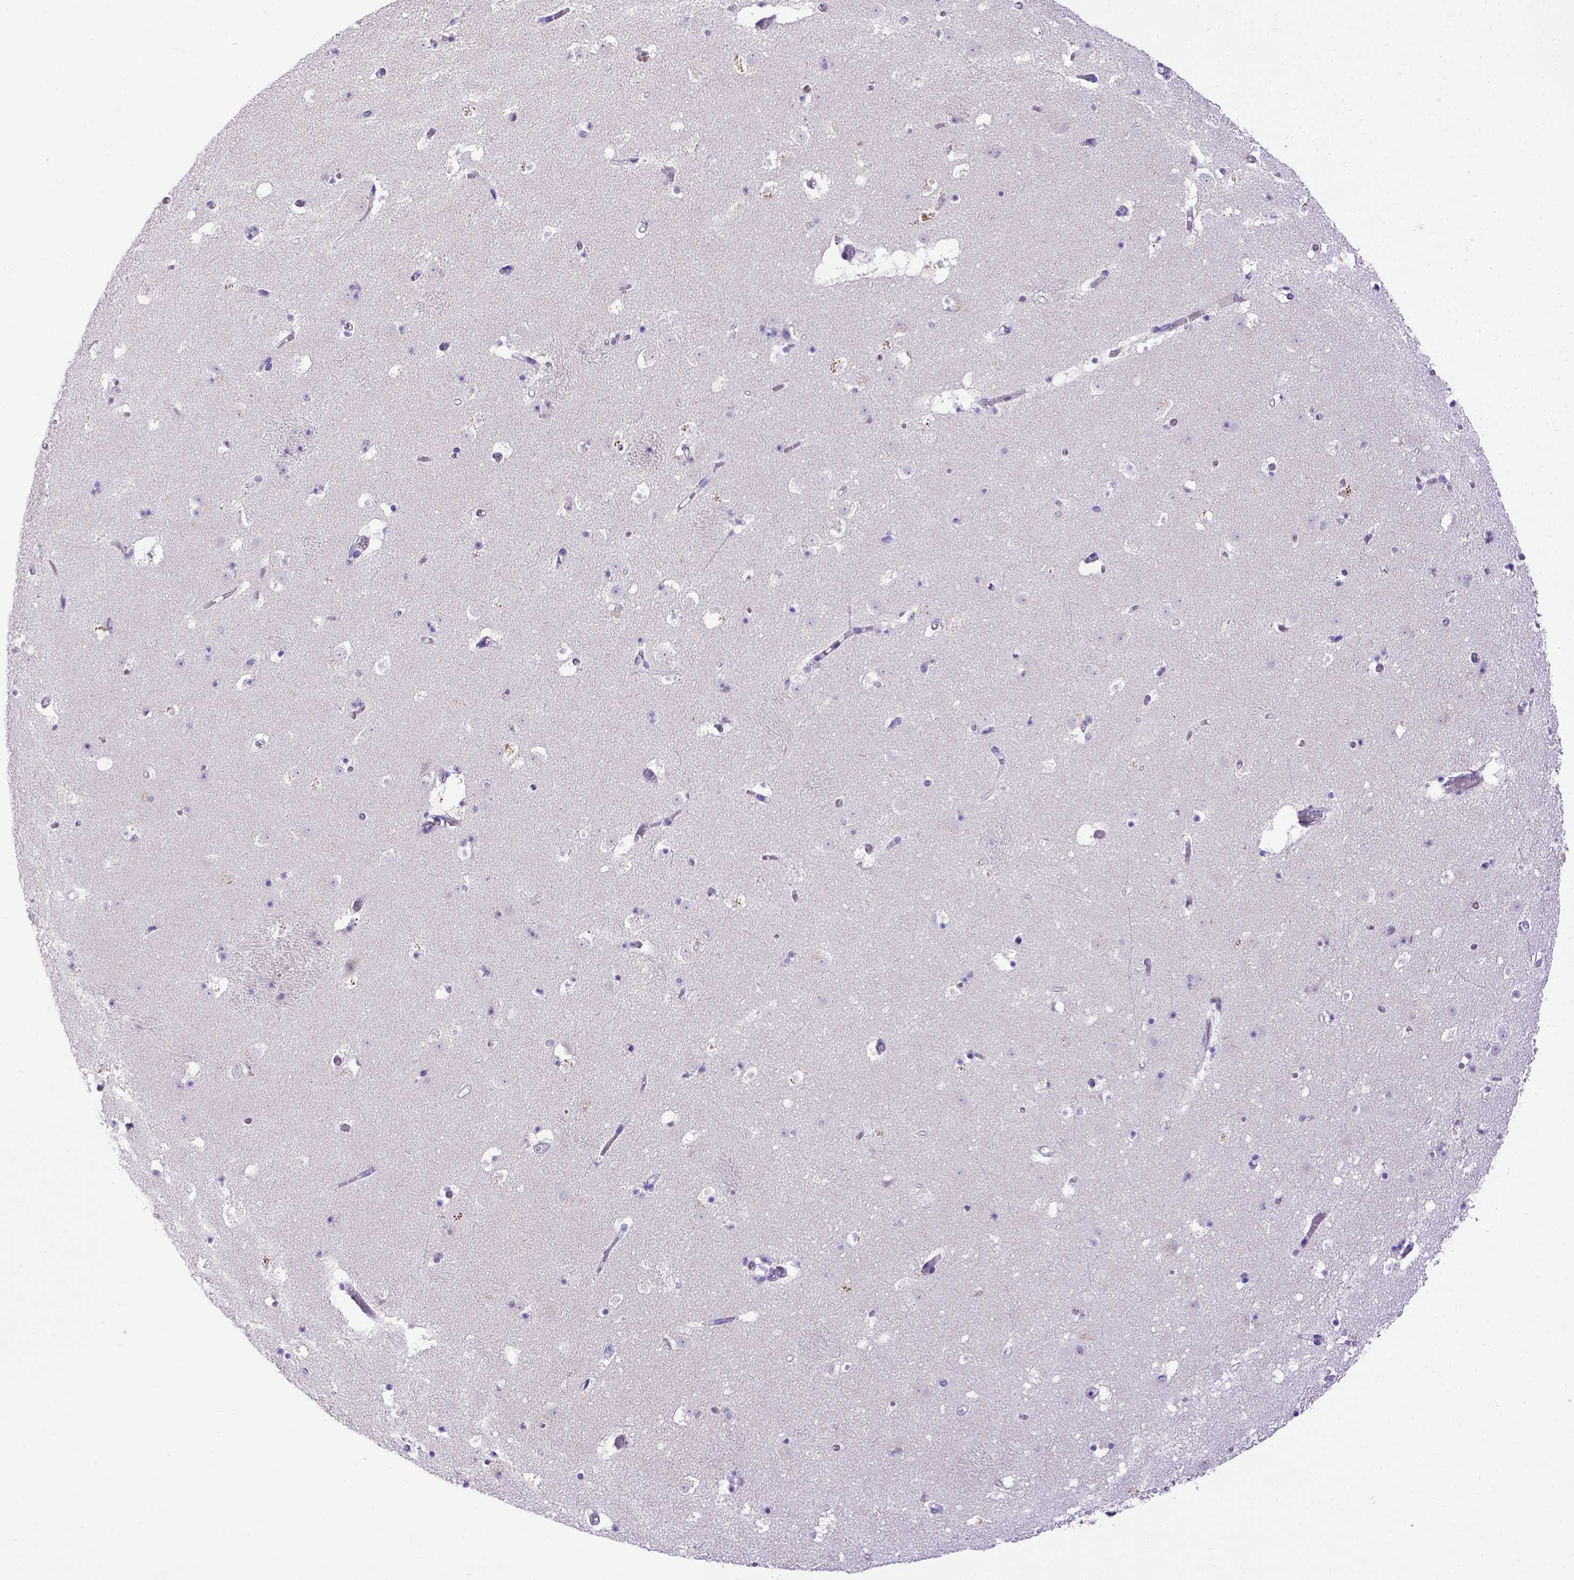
{"staining": {"intensity": "negative", "quantity": "none", "location": "none"}, "tissue": "caudate", "cell_type": "Glial cells", "image_type": "normal", "snomed": [{"axis": "morphology", "description": "Normal tissue, NOS"}, {"axis": "topography", "description": "Lateral ventricle wall"}], "caption": "A histopathology image of human caudate is negative for staining in glial cells.", "gene": "CFAP300", "patient": {"sex": "female", "age": 42}}